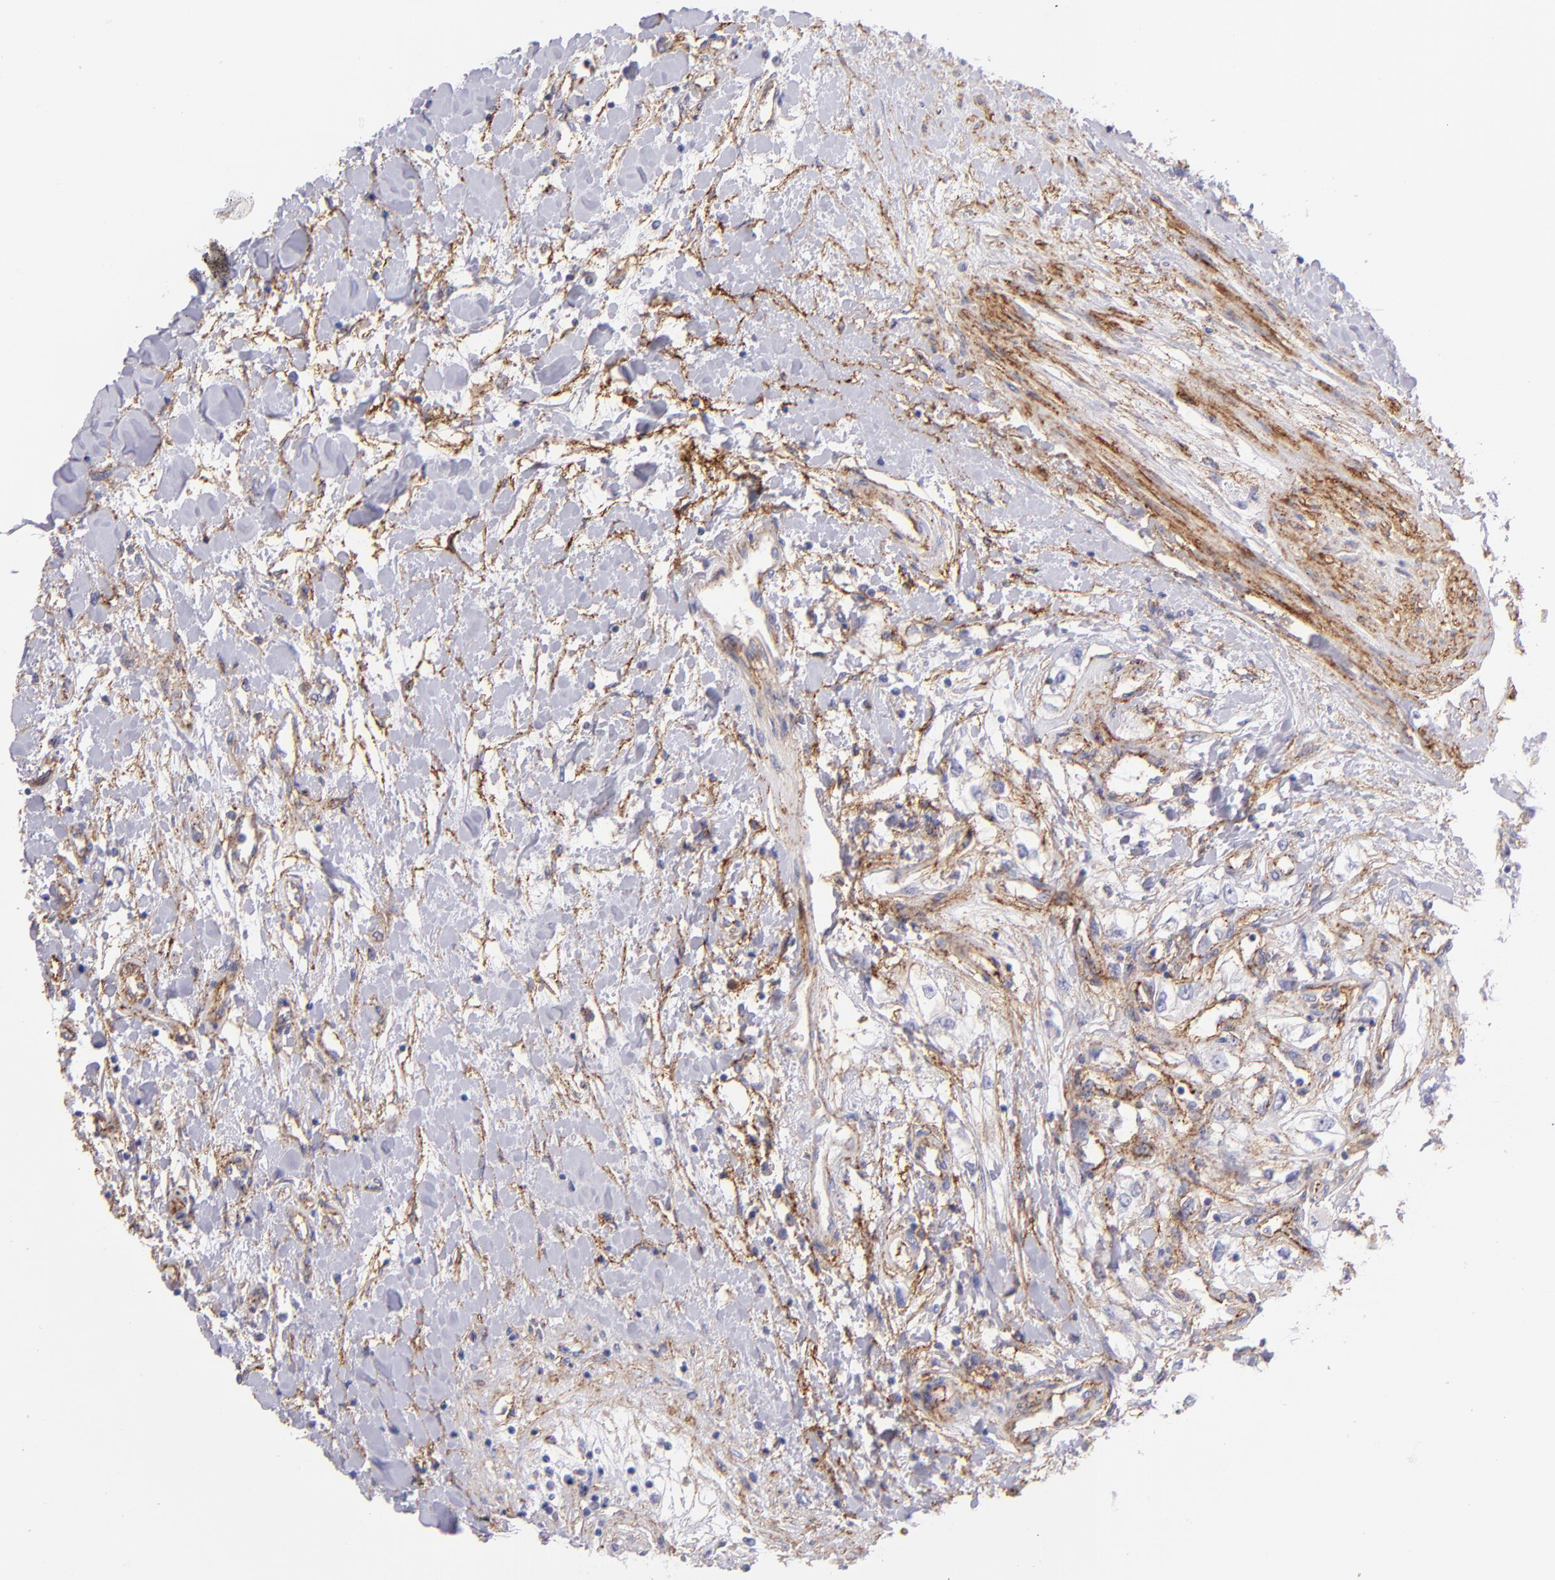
{"staining": {"intensity": "moderate", "quantity": "25%-75%", "location": "cytoplasmic/membranous"}, "tissue": "renal cancer", "cell_type": "Tumor cells", "image_type": "cancer", "snomed": [{"axis": "morphology", "description": "Adenocarcinoma, NOS"}, {"axis": "topography", "description": "Kidney"}], "caption": "Immunohistochemical staining of human adenocarcinoma (renal) reveals medium levels of moderate cytoplasmic/membranous protein expression in approximately 25%-75% of tumor cells.", "gene": "CD81", "patient": {"sex": "male", "age": 57}}